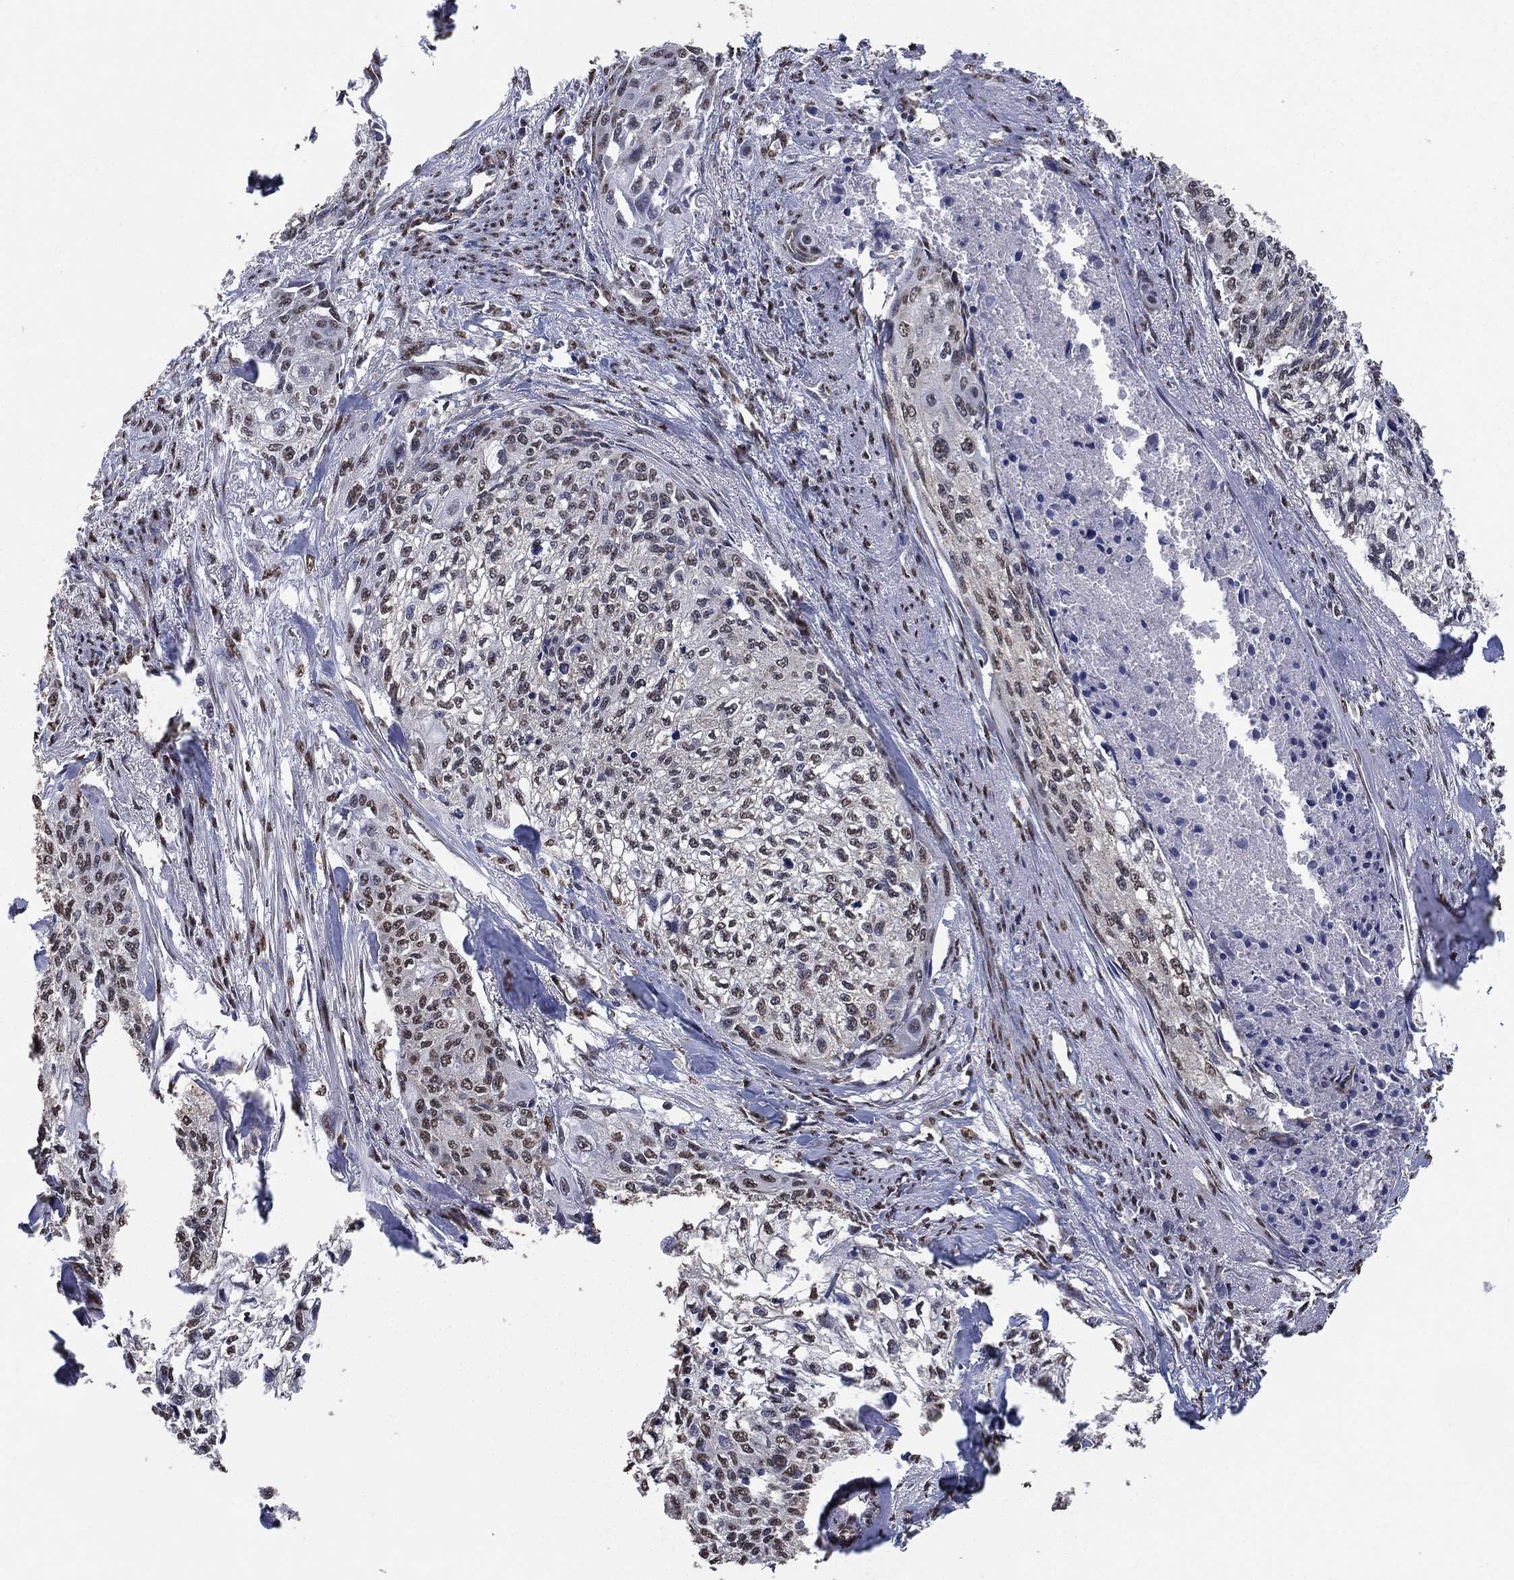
{"staining": {"intensity": "weak", "quantity": "<25%", "location": "nuclear"}, "tissue": "cervical cancer", "cell_type": "Tumor cells", "image_type": "cancer", "snomed": [{"axis": "morphology", "description": "Squamous cell carcinoma, NOS"}, {"axis": "topography", "description": "Cervix"}], "caption": "The IHC micrograph has no significant positivity in tumor cells of squamous cell carcinoma (cervical) tissue.", "gene": "ALDH7A1", "patient": {"sex": "female", "age": 58}}